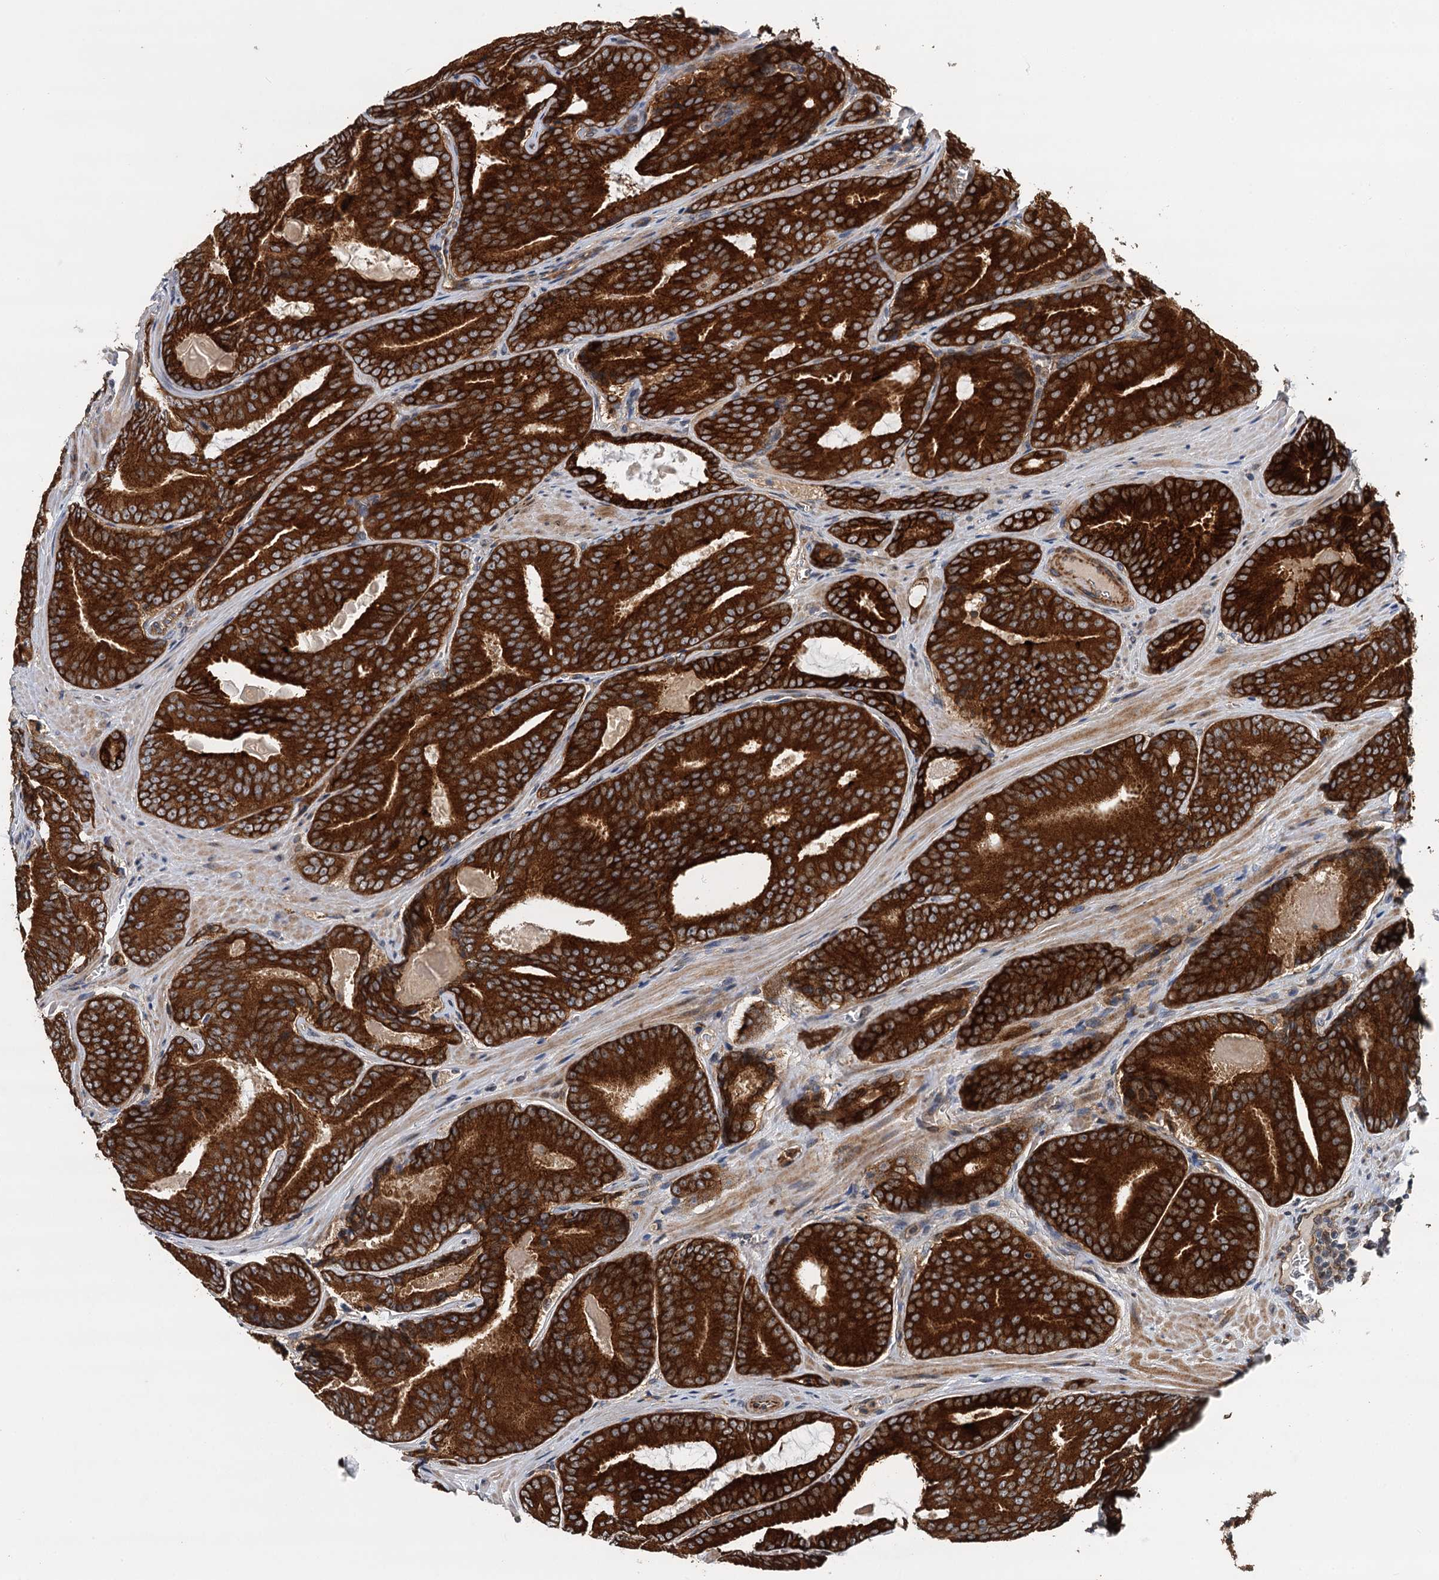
{"staining": {"intensity": "strong", "quantity": ">75%", "location": "cytoplasmic/membranous"}, "tissue": "prostate cancer", "cell_type": "Tumor cells", "image_type": "cancer", "snomed": [{"axis": "morphology", "description": "Adenocarcinoma, High grade"}, {"axis": "topography", "description": "Prostate"}], "caption": "Human prostate cancer stained with a protein marker demonstrates strong staining in tumor cells.", "gene": "LRRK2", "patient": {"sex": "male", "age": 66}}